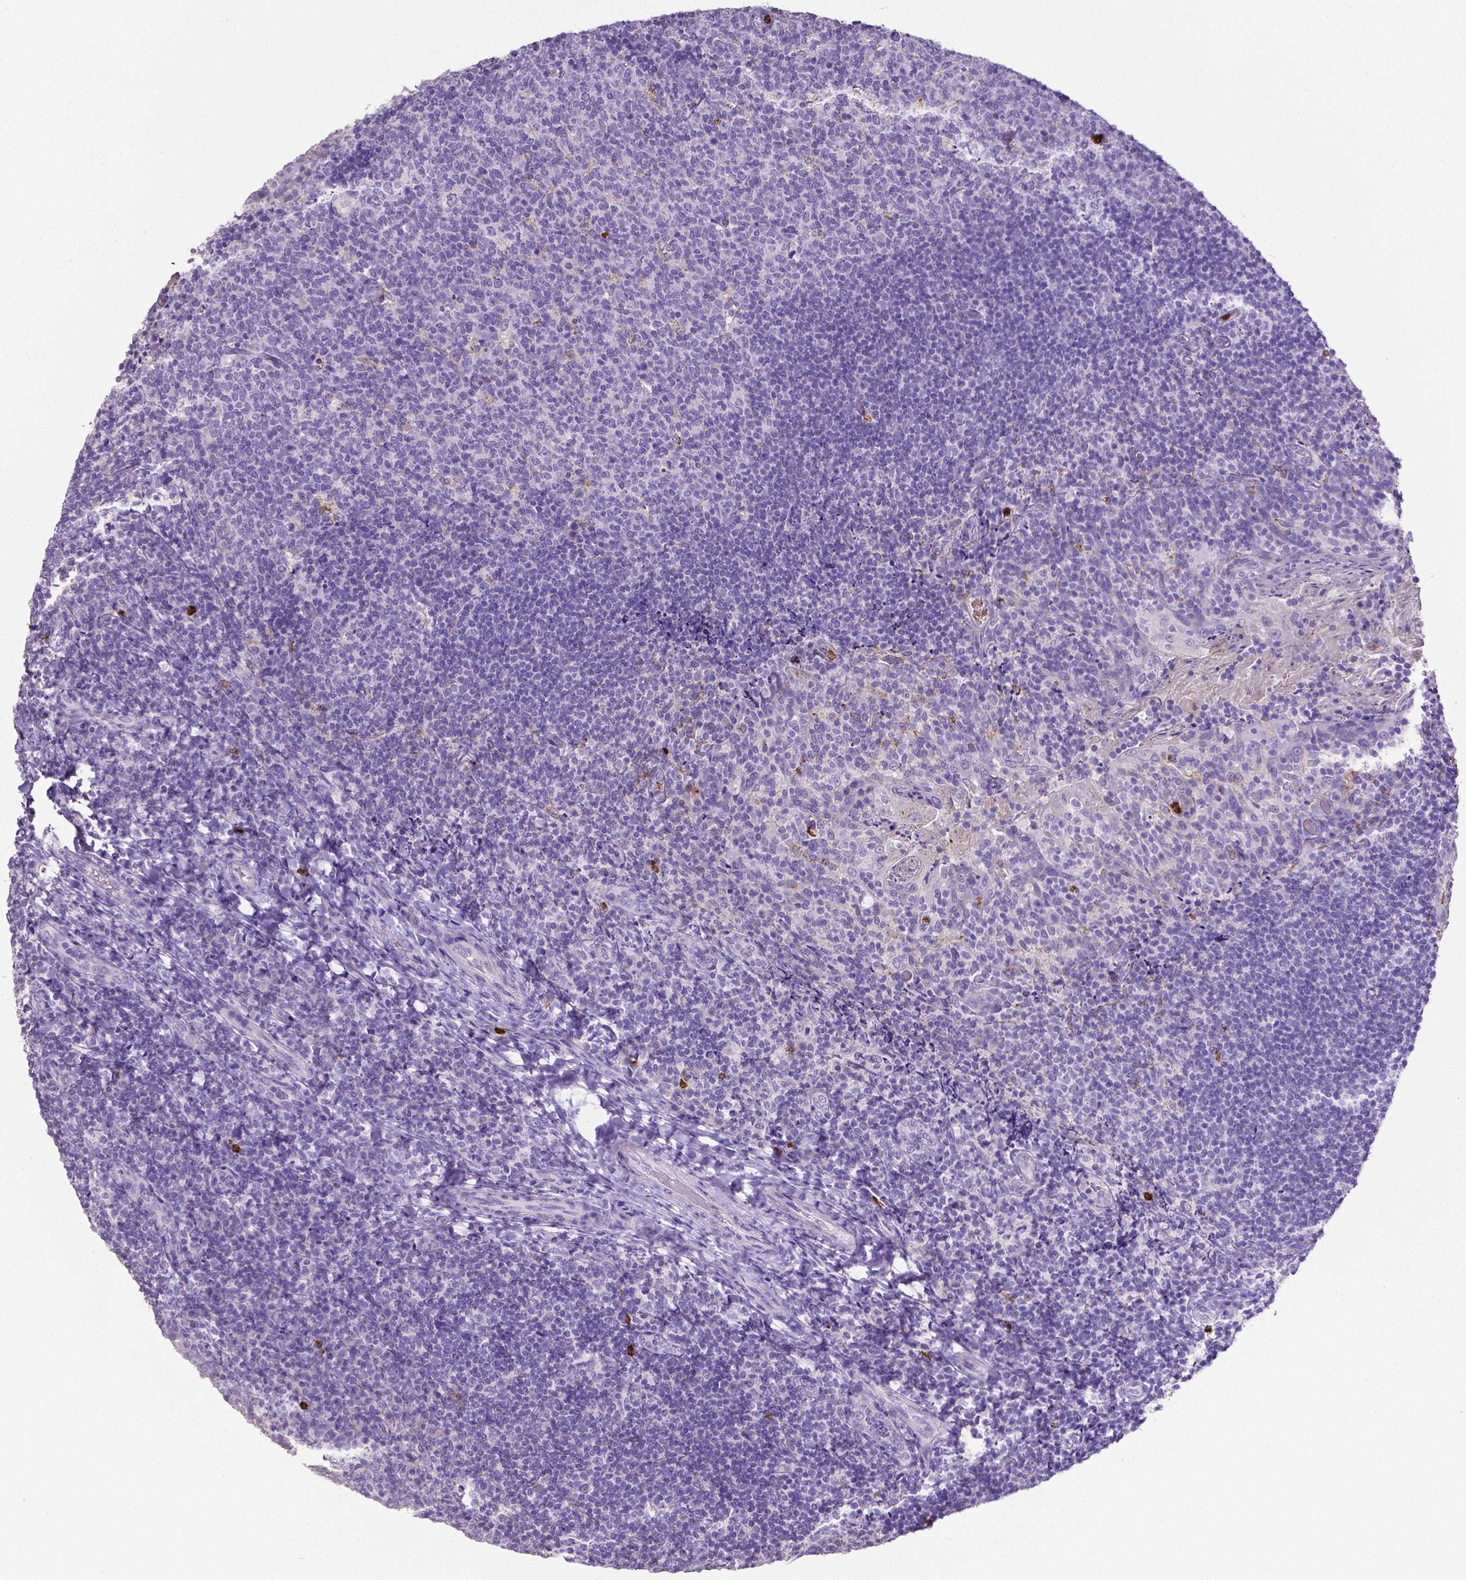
{"staining": {"intensity": "negative", "quantity": "none", "location": "none"}, "tissue": "tonsil", "cell_type": "Germinal center cells", "image_type": "normal", "snomed": [{"axis": "morphology", "description": "Normal tissue, NOS"}, {"axis": "topography", "description": "Tonsil"}], "caption": "High power microscopy photomicrograph of an immunohistochemistry (IHC) histopathology image of unremarkable tonsil, revealing no significant staining in germinal center cells.", "gene": "MMP9", "patient": {"sex": "female", "age": 10}}